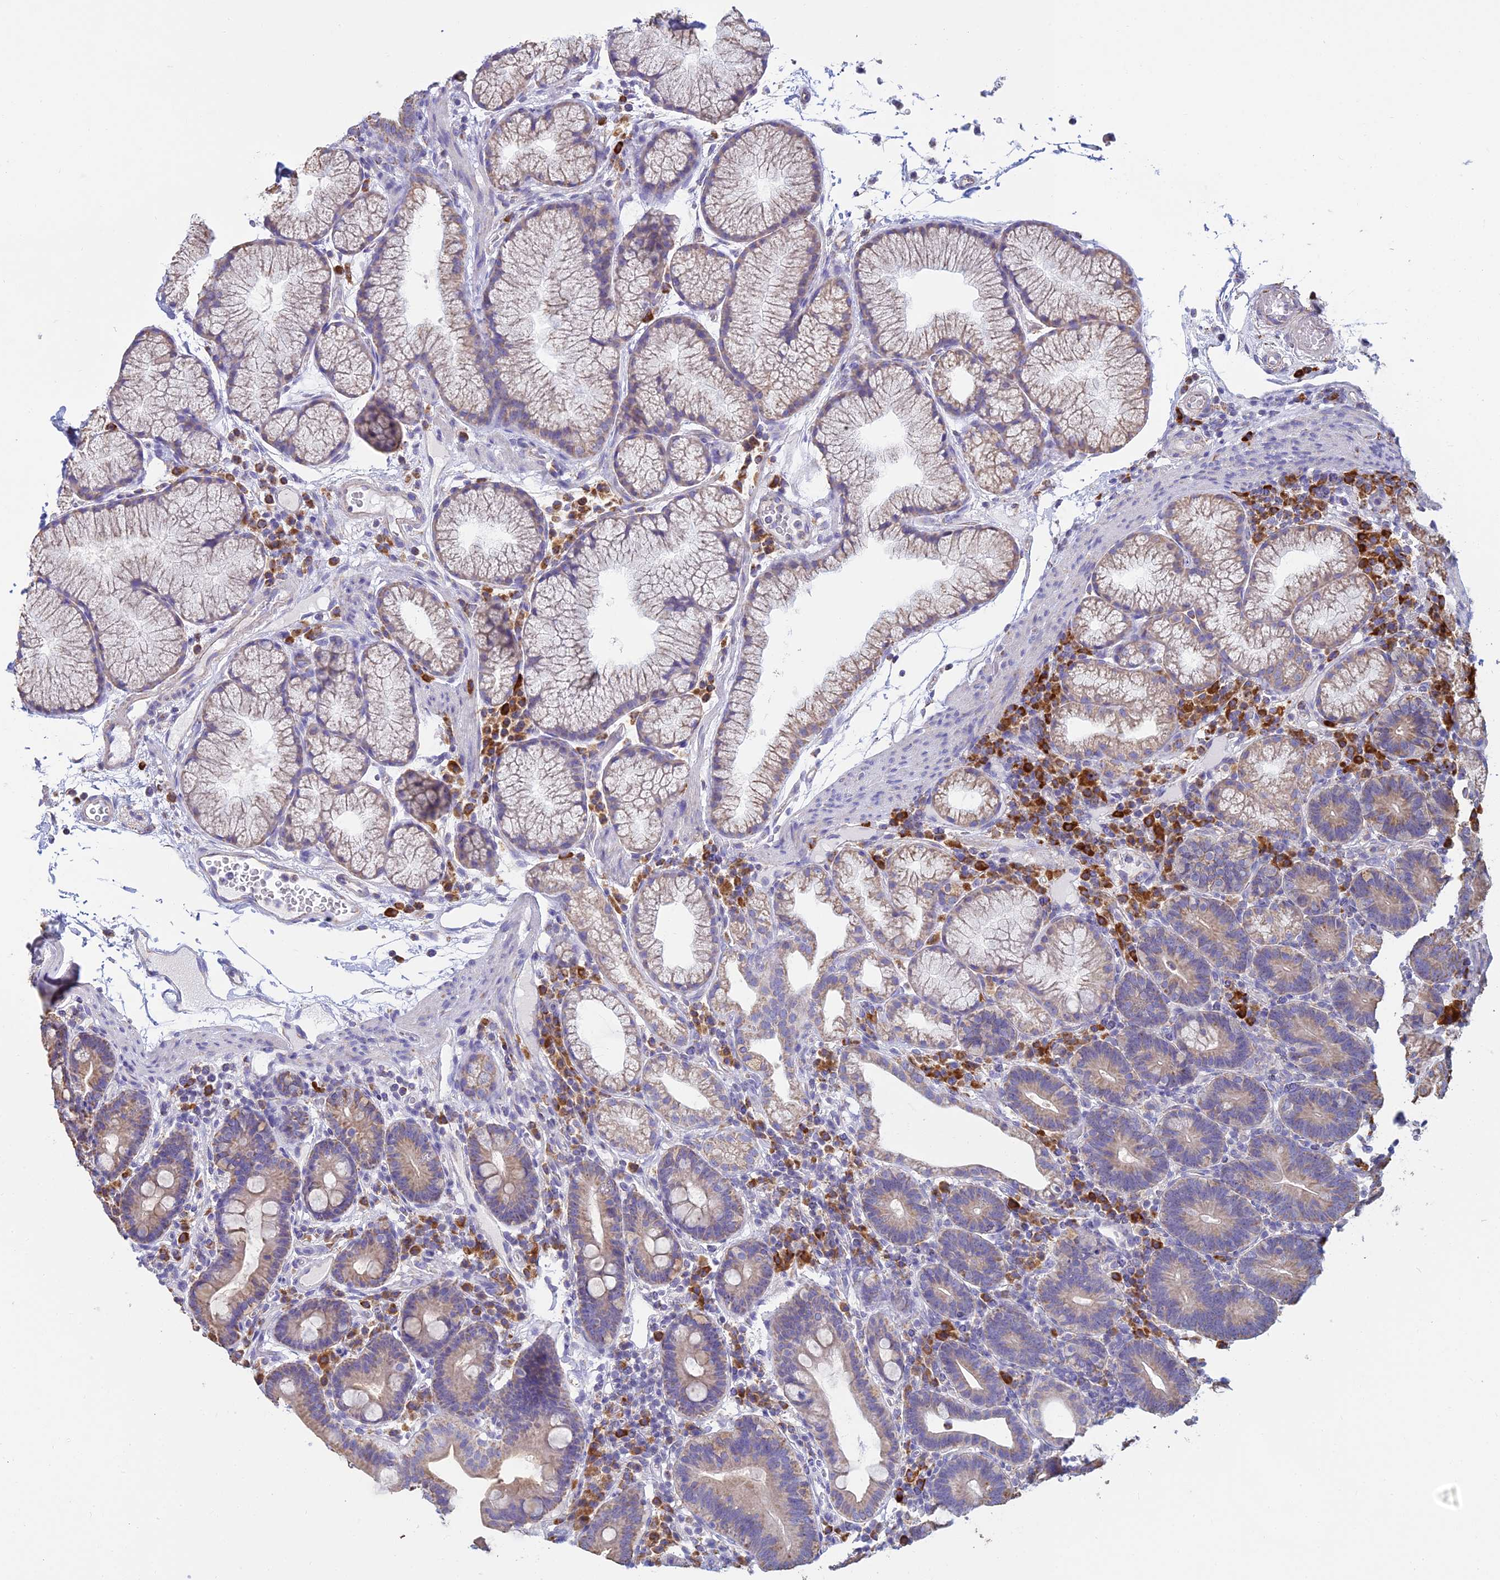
{"staining": {"intensity": "moderate", "quantity": ">75%", "location": "cytoplasmic/membranous"}, "tissue": "duodenum", "cell_type": "Glandular cells", "image_type": "normal", "snomed": [{"axis": "morphology", "description": "Normal tissue, NOS"}, {"axis": "topography", "description": "Duodenum"}], "caption": "DAB (3,3'-diaminobenzidine) immunohistochemical staining of normal duodenum displays moderate cytoplasmic/membranous protein positivity in about >75% of glandular cells. The staining is performed using DAB brown chromogen to label protein expression. The nuclei are counter-stained blue using hematoxylin.", "gene": "OR2W3", "patient": {"sex": "male", "age": 54}}